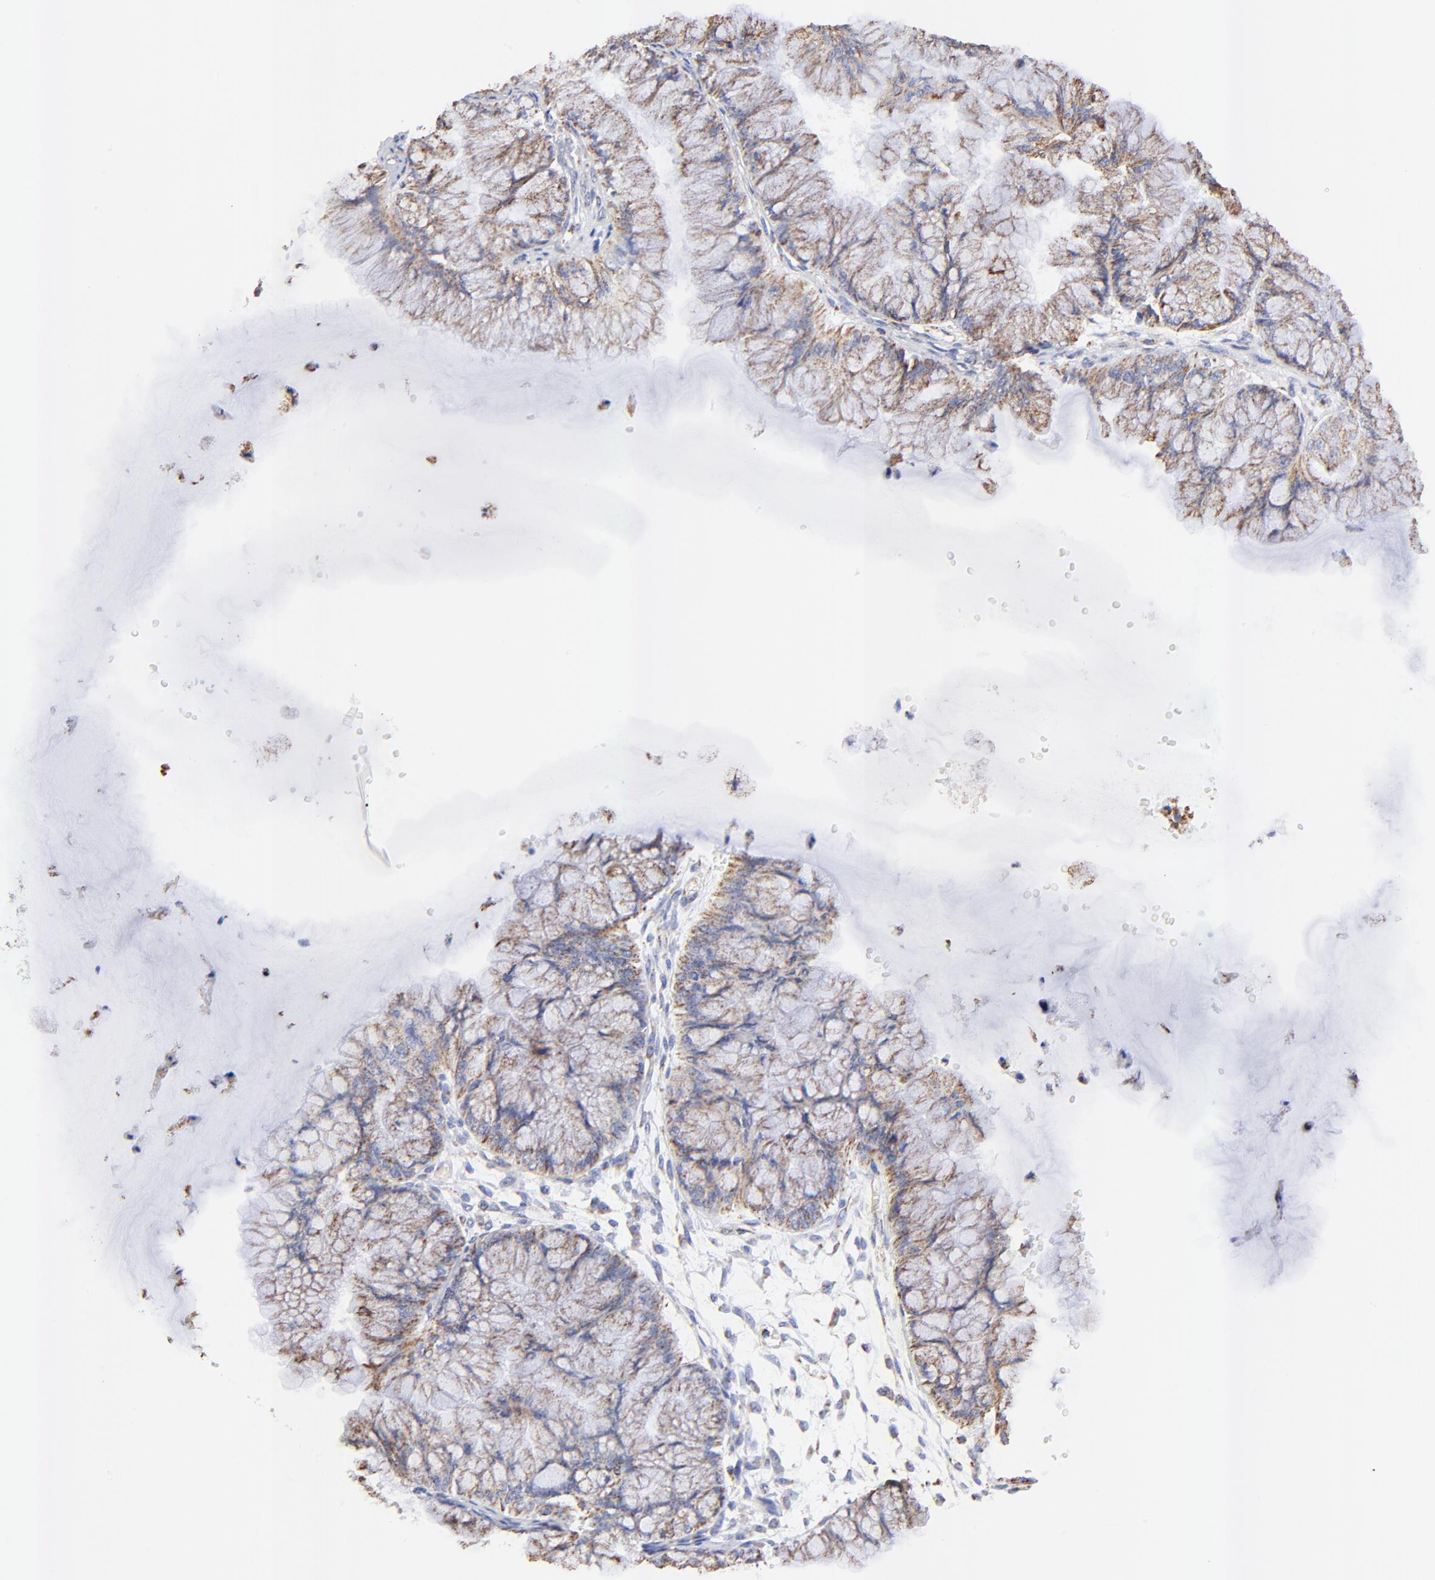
{"staining": {"intensity": "moderate", "quantity": ">75%", "location": "cytoplasmic/membranous"}, "tissue": "ovarian cancer", "cell_type": "Tumor cells", "image_type": "cancer", "snomed": [{"axis": "morphology", "description": "Cystadenocarcinoma, mucinous, NOS"}, {"axis": "topography", "description": "Ovary"}], "caption": "A brown stain labels moderate cytoplasmic/membranous positivity of a protein in human ovarian mucinous cystadenocarcinoma tumor cells.", "gene": "COX4I1", "patient": {"sex": "female", "age": 63}}